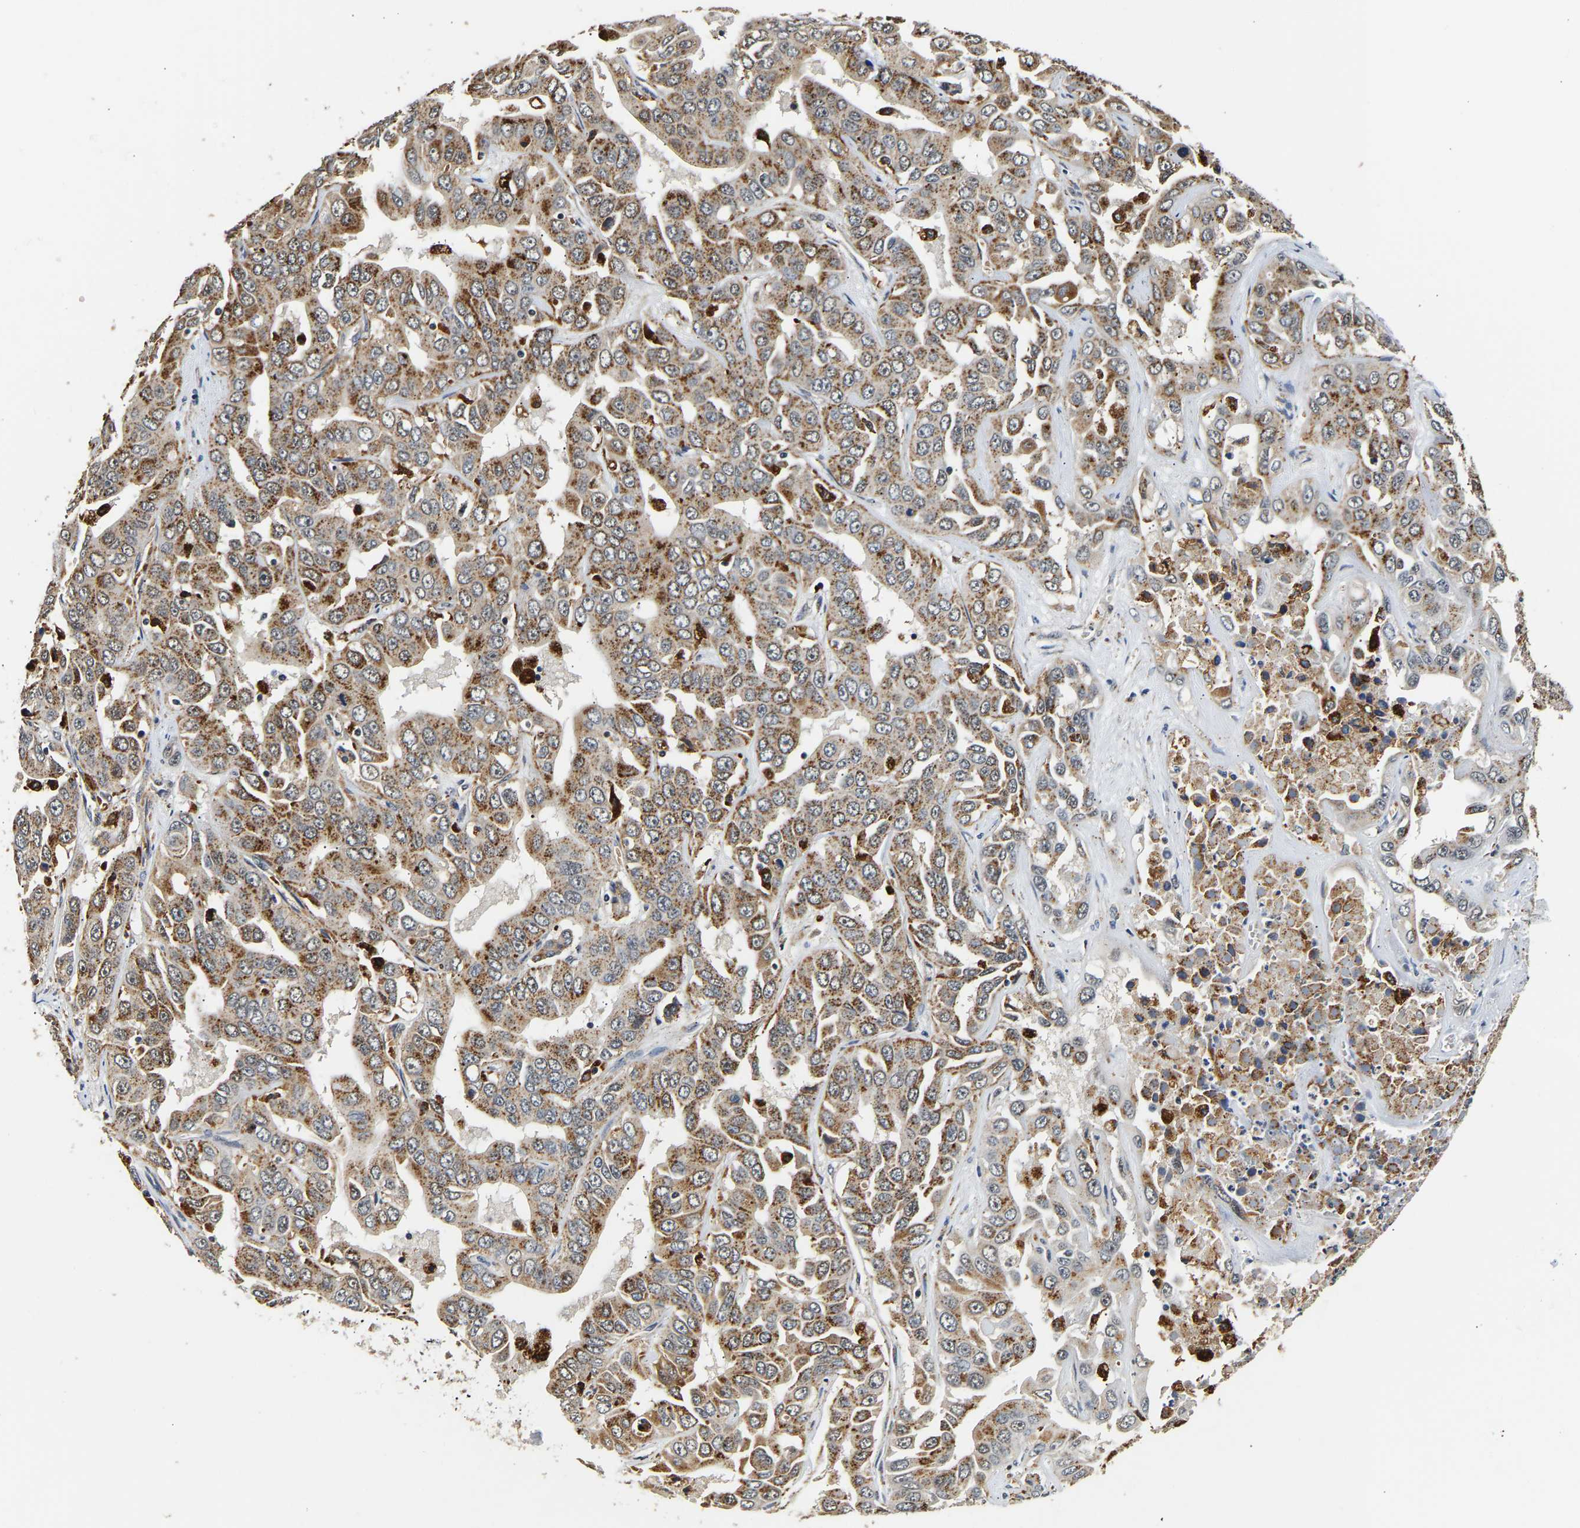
{"staining": {"intensity": "moderate", "quantity": ">75%", "location": "cytoplasmic/membranous"}, "tissue": "liver cancer", "cell_type": "Tumor cells", "image_type": "cancer", "snomed": [{"axis": "morphology", "description": "Cholangiocarcinoma"}, {"axis": "topography", "description": "Liver"}], "caption": "Immunohistochemistry micrograph of cholangiocarcinoma (liver) stained for a protein (brown), which reveals medium levels of moderate cytoplasmic/membranous expression in about >75% of tumor cells.", "gene": "SMU1", "patient": {"sex": "female", "age": 52}}